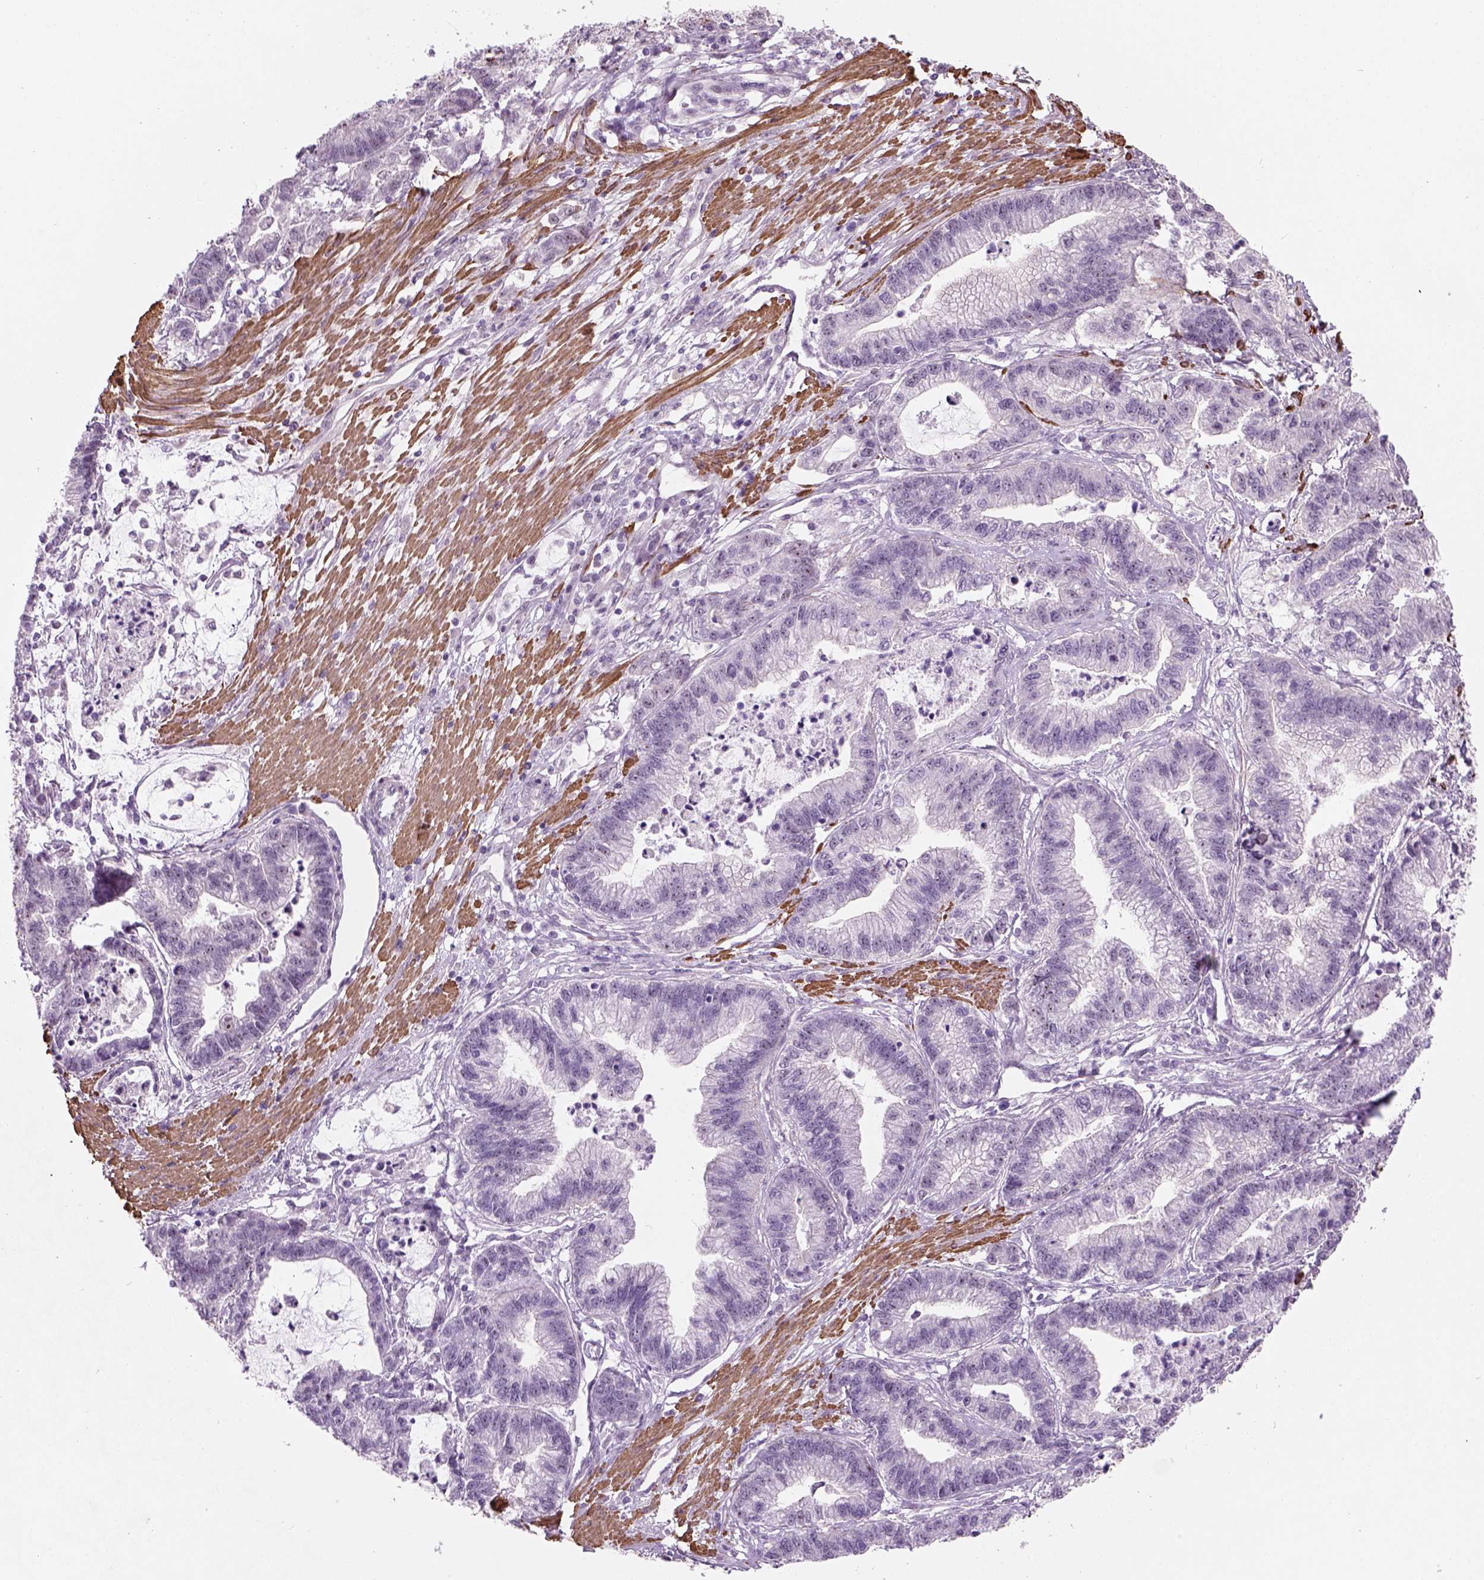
{"staining": {"intensity": "weak", "quantity": "25%-75%", "location": "nuclear"}, "tissue": "stomach cancer", "cell_type": "Tumor cells", "image_type": "cancer", "snomed": [{"axis": "morphology", "description": "Adenocarcinoma, NOS"}, {"axis": "topography", "description": "Stomach"}], "caption": "A low amount of weak nuclear staining is seen in approximately 25%-75% of tumor cells in stomach cancer tissue.", "gene": "RRS1", "patient": {"sex": "male", "age": 83}}